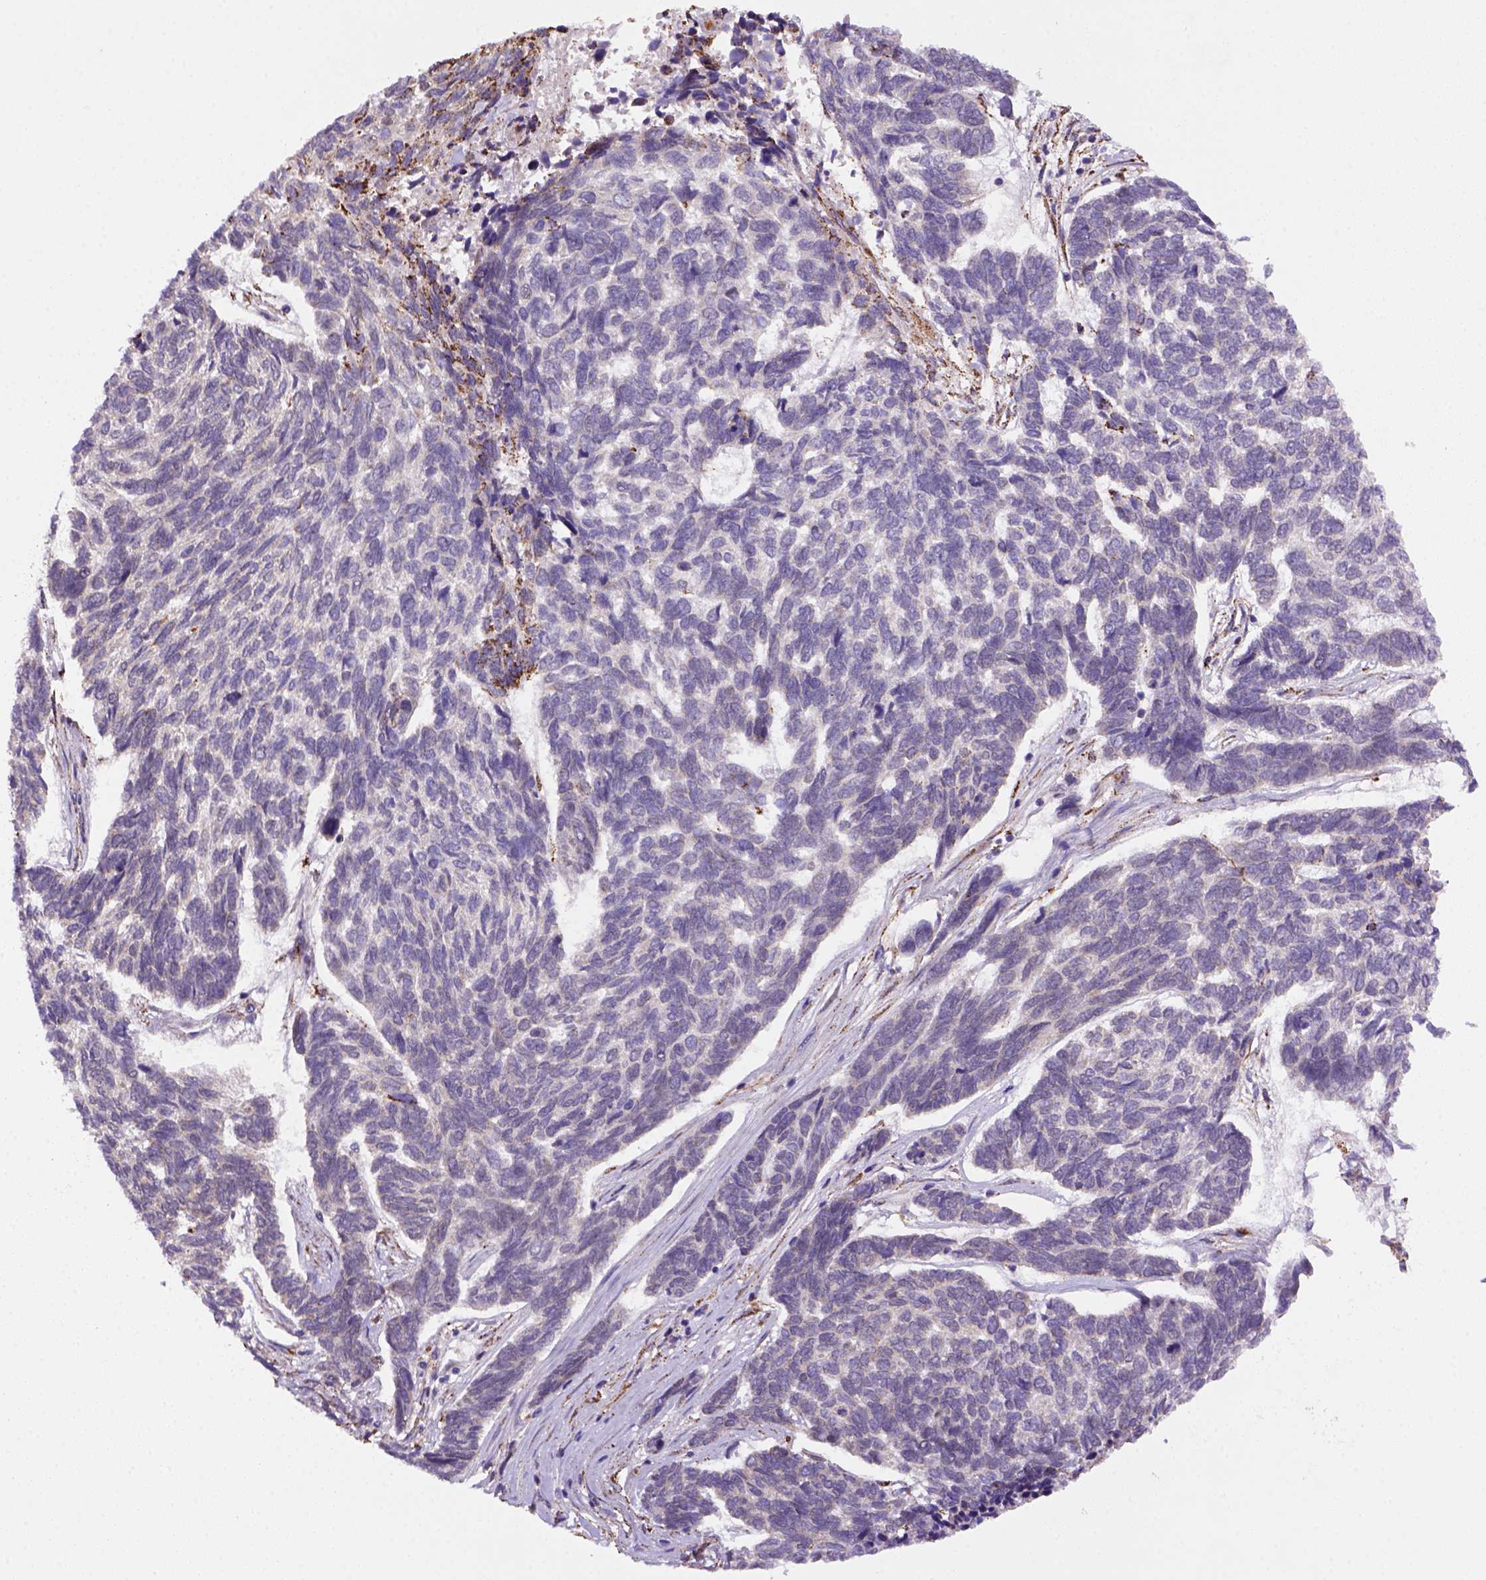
{"staining": {"intensity": "negative", "quantity": "none", "location": "none"}, "tissue": "skin cancer", "cell_type": "Tumor cells", "image_type": "cancer", "snomed": [{"axis": "morphology", "description": "Basal cell carcinoma"}, {"axis": "topography", "description": "Skin"}], "caption": "The histopathology image displays no staining of tumor cells in skin basal cell carcinoma.", "gene": "FZD7", "patient": {"sex": "female", "age": 65}}